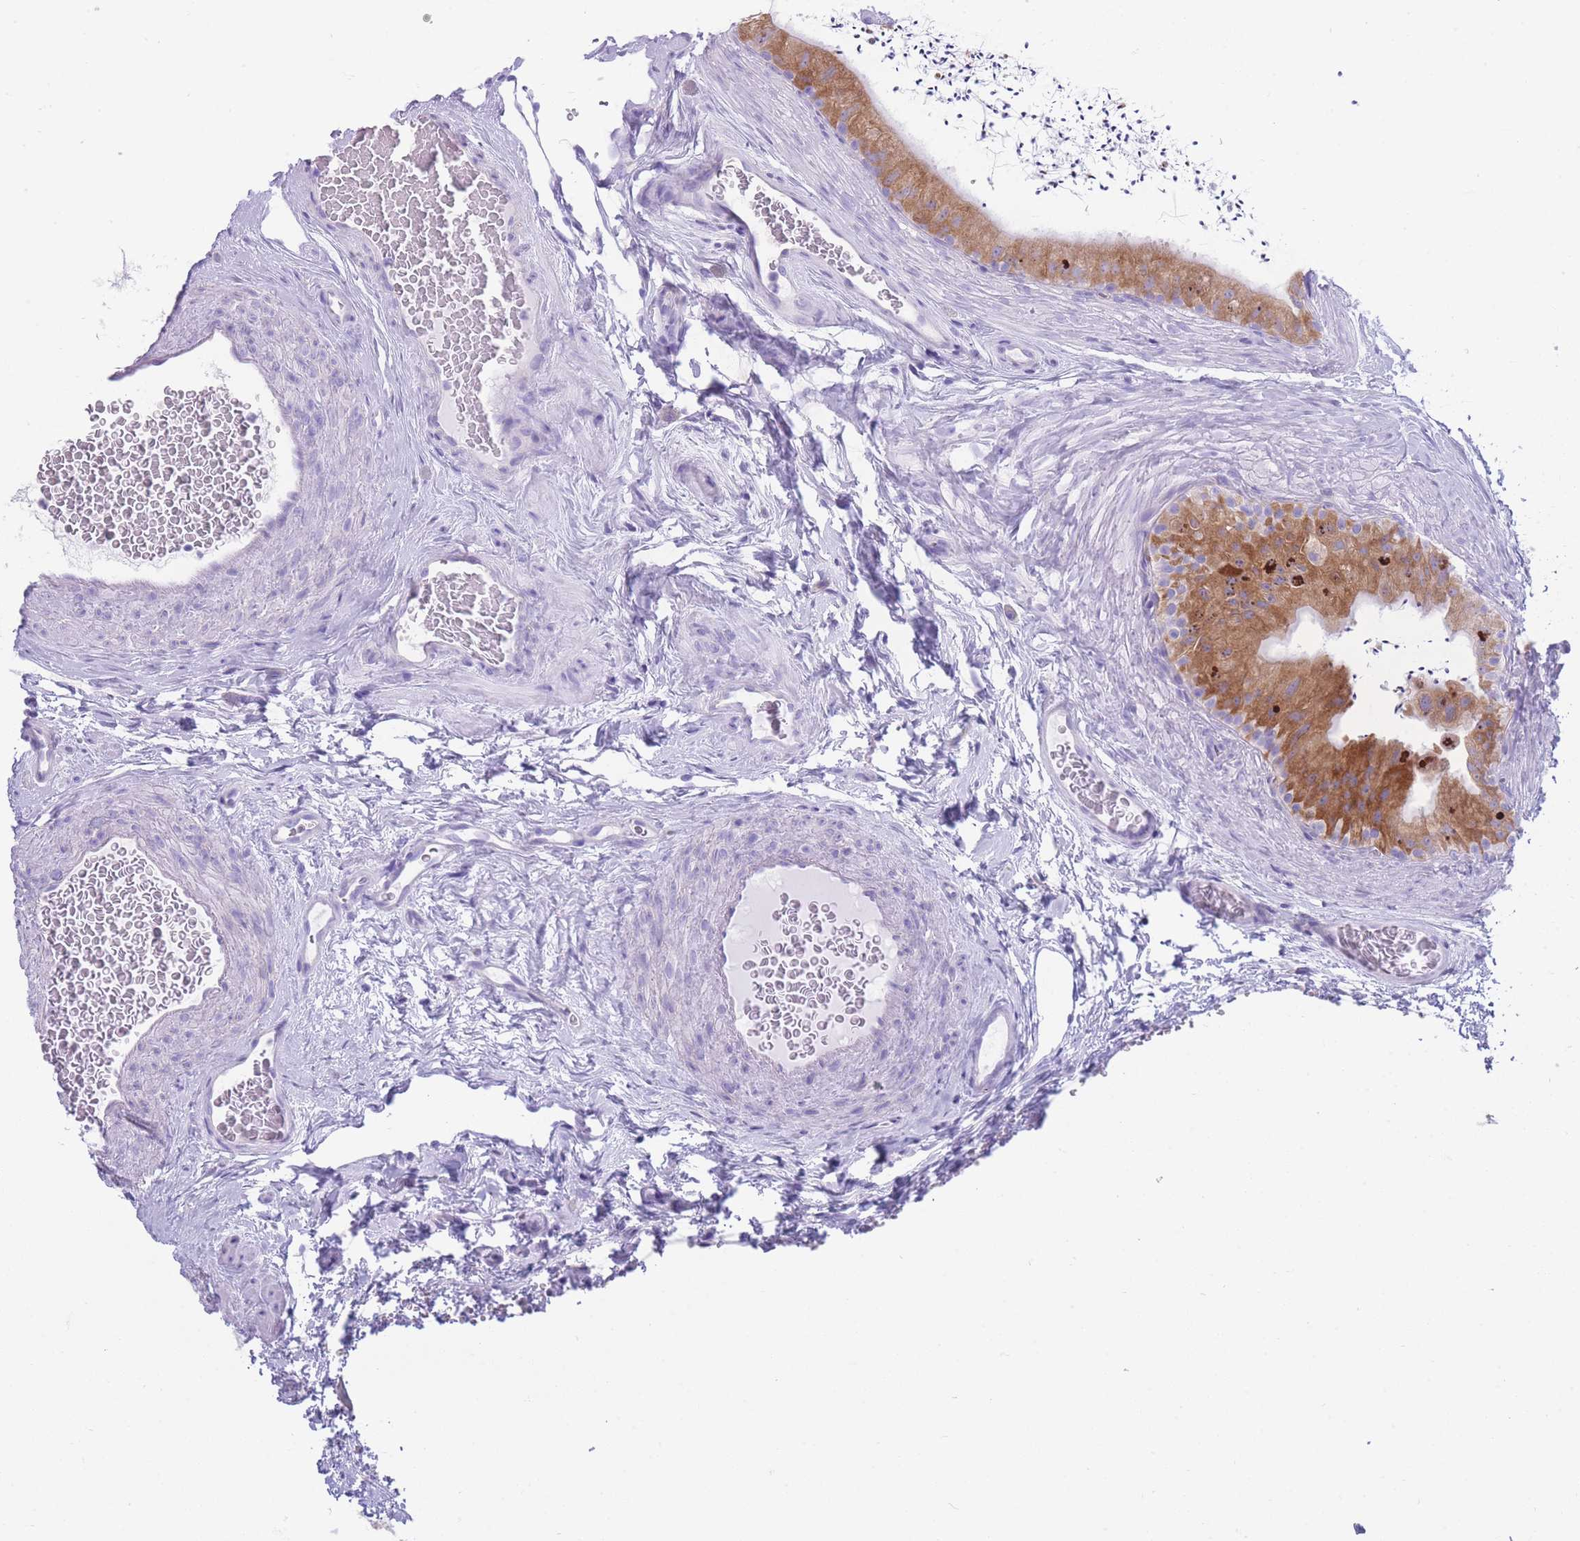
{"staining": {"intensity": "moderate", "quantity": ">75%", "location": "cytoplasmic/membranous"}, "tissue": "epididymis", "cell_type": "Glandular cells", "image_type": "normal", "snomed": [{"axis": "morphology", "description": "Normal tissue, NOS"}, {"axis": "topography", "description": "Epididymis"}], "caption": "Immunohistochemistry (DAB) staining of benign epididymis shows moderate cytoplasmic/membranous protein expression in about >75% of glandular cells.", "gene": "XKR8", "patient": {"sex": "male", "age": 50}}